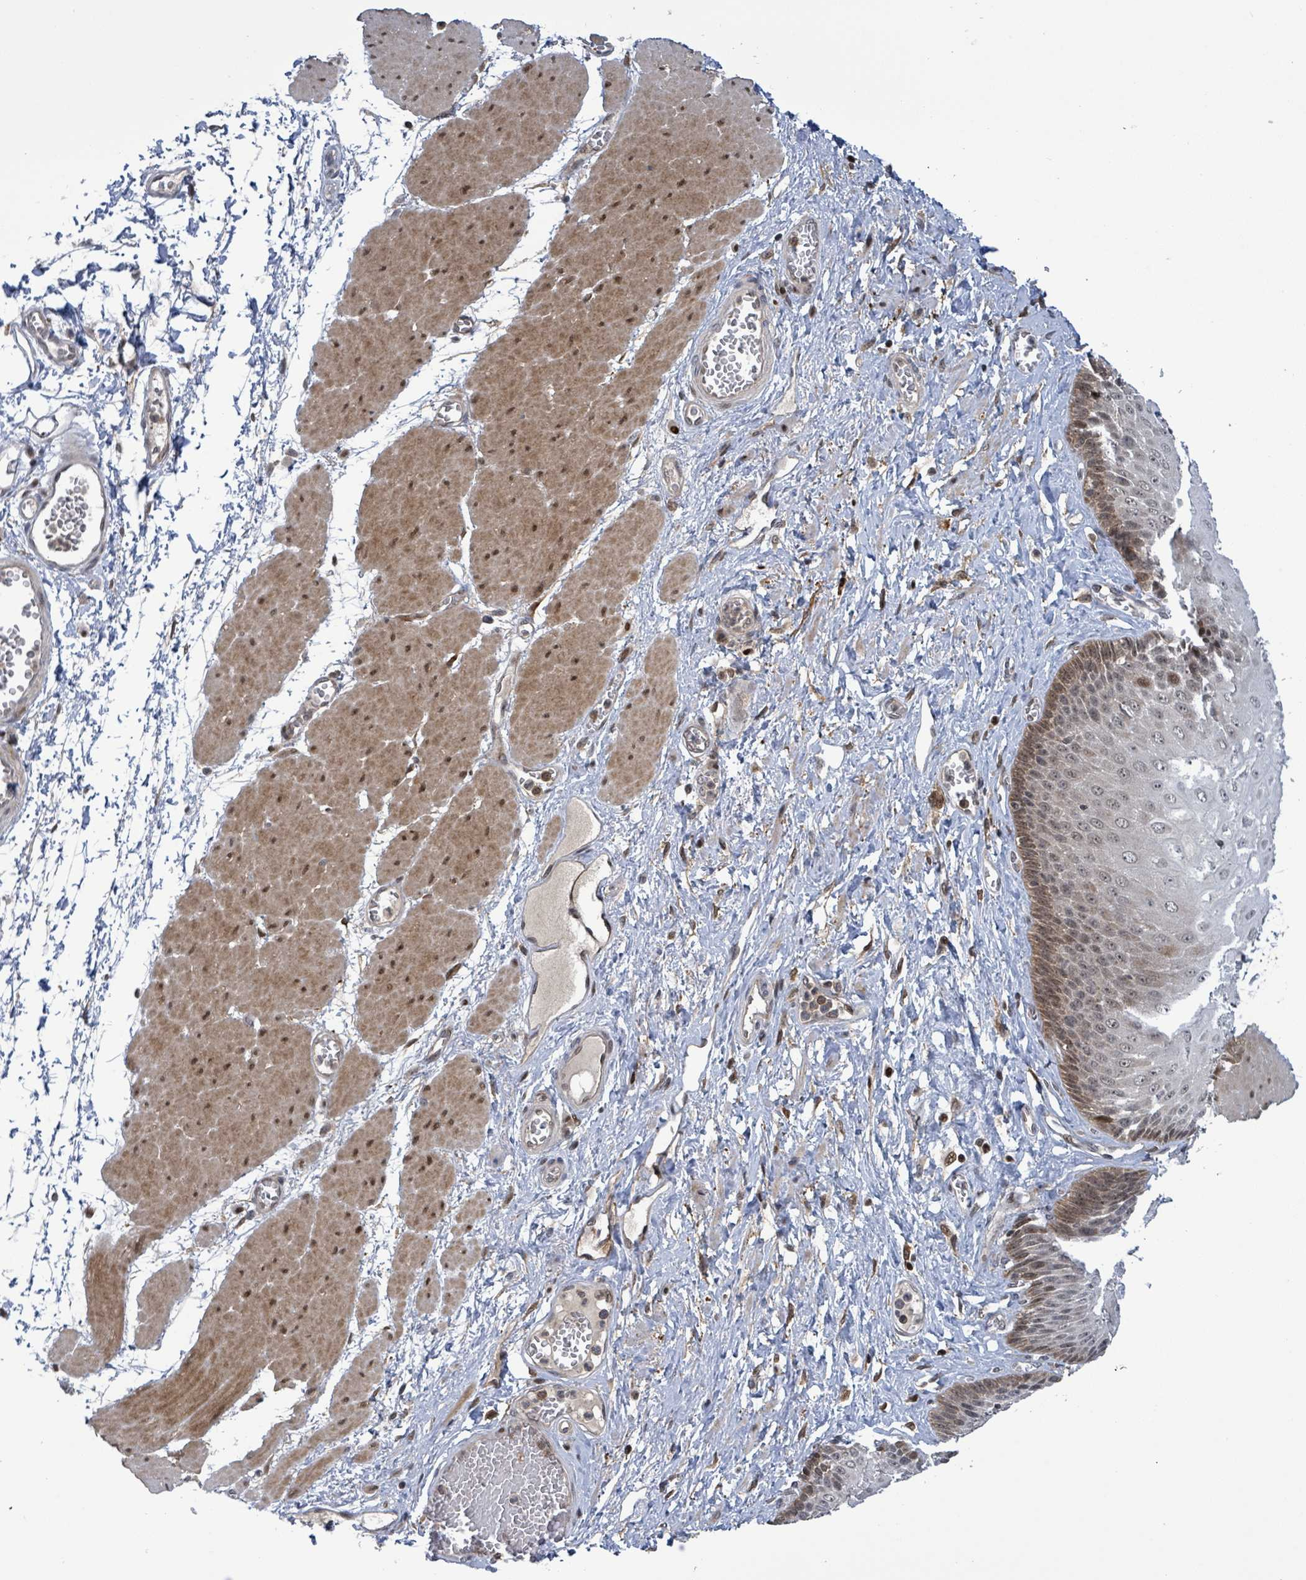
{"staining": {"intensity": "moderate", "quantity": "<25%", "location": "cytoplasmic/membranous,nuclear"}, "tissue": "esophagus", "cell_type": "Squamous epithelial cells", "image_type": "normal", "snomed": [{"axis": "morphology", "description": "Normal tissue, NOS"}, {"axis": "topography", "description": "Esophagus"}], "caption": "Approximately <25% of squamous epithelial cells in benign human esophagus show moderate cytoplasmic/membranous,nuclear protein staining as visualized by brown immunohistochemical staining.", "gene": "FBXO6", "patient": {"sex": "male", "age": 60}}